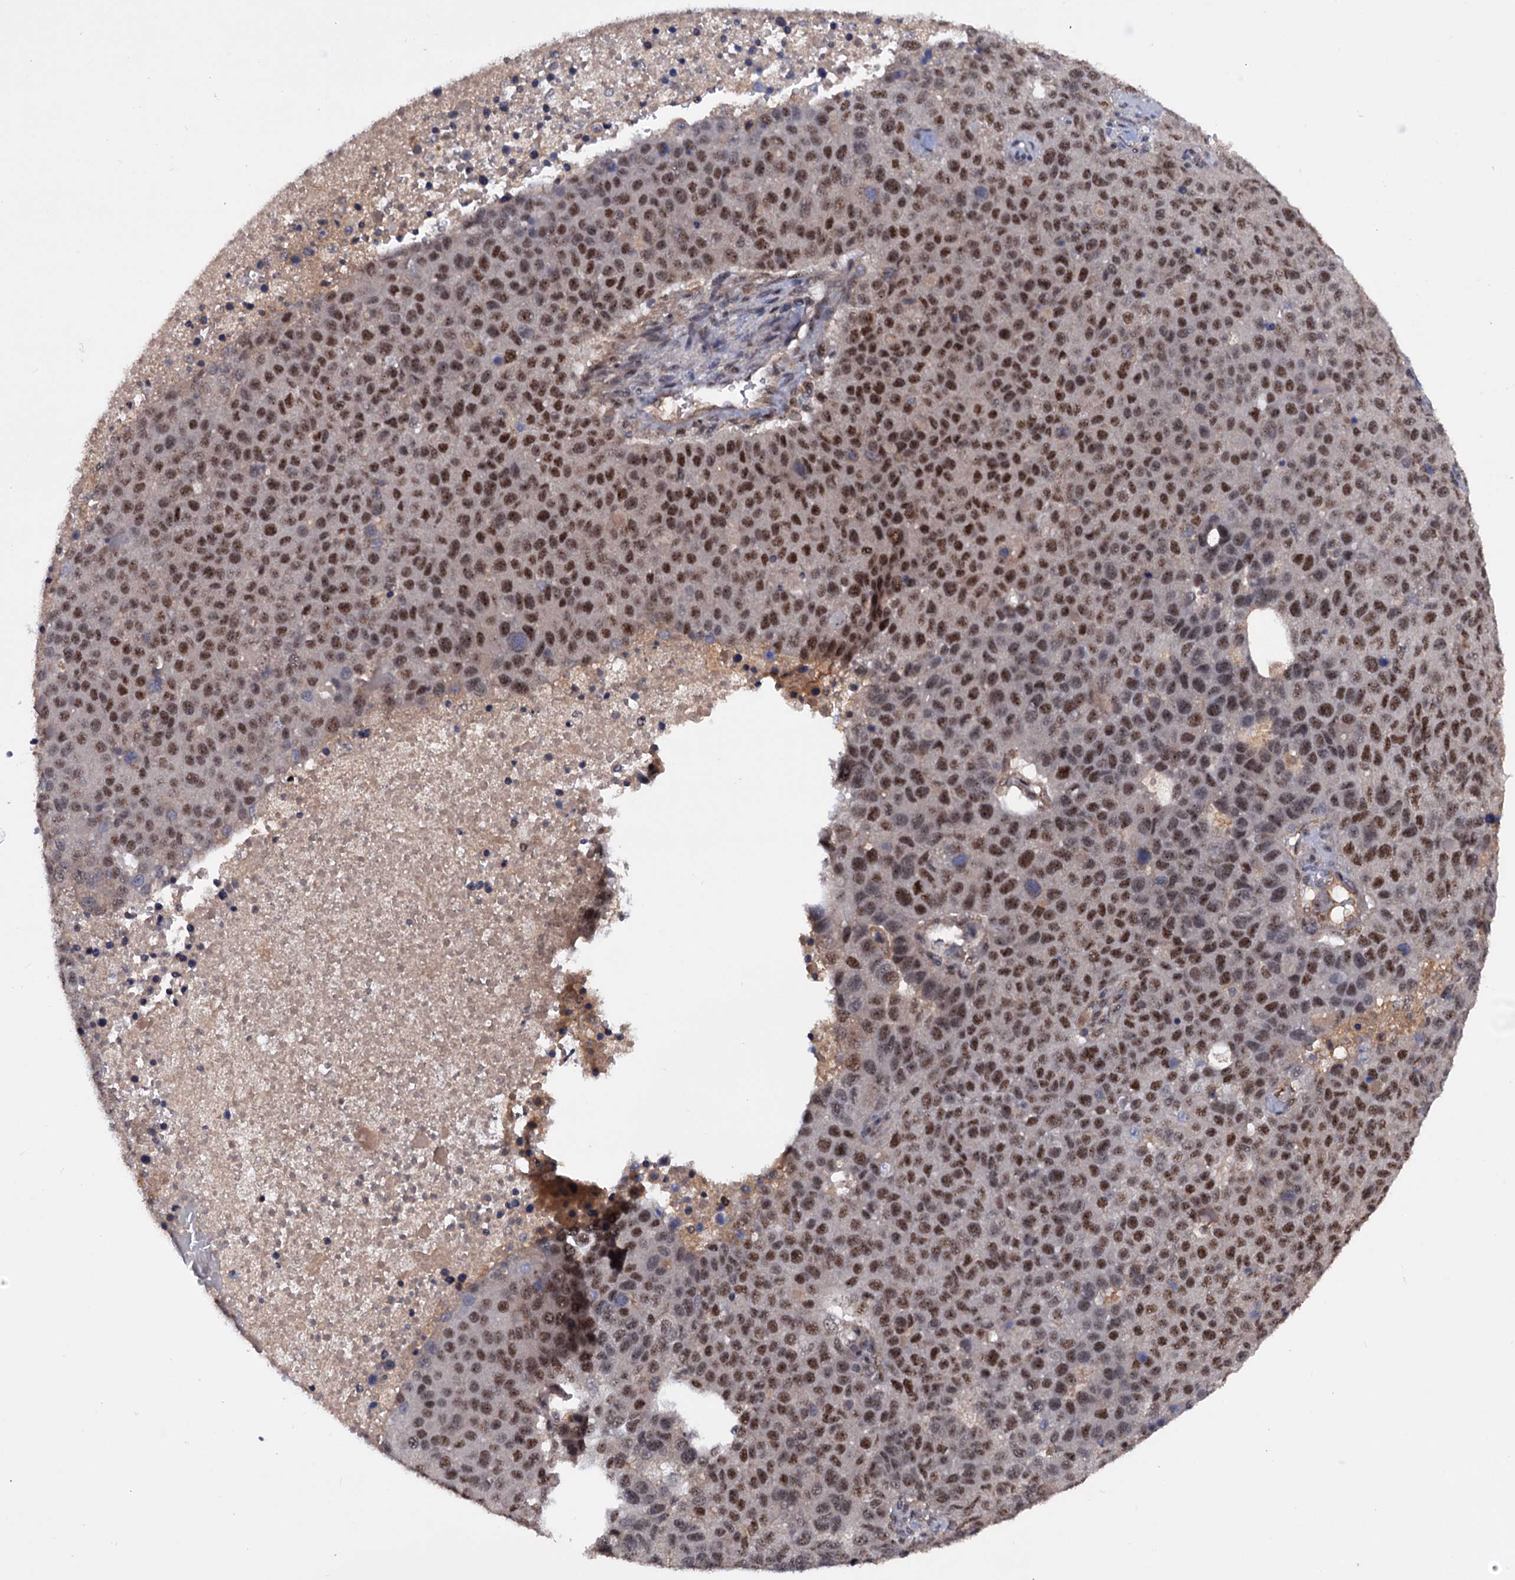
{"staining": {"intensity": "moderate", "quantity": ">75%", "location": "nuclear"}, "tissue": "pancreatic cancer", "cell_type": "Tumor cells", "image_type": "cancer", "snomed": [{"axis": "morphology", "description": "Adenocarcinoma, NOS"}, {"axis": "topography", "description": "Pancreas"}], "caption": "Adenocarcinoma (pancreatic) stained for a protein shows moderate nuclear positivity in tumor cells. The staining was performed using DAB (3,3'-diaminobenzidine), with brown indicating positive protein expression. Nuclei are stained blue with hematoxylin.", "gene": "TBC1D12", "patient": {"sex": "female", "age": 61}}